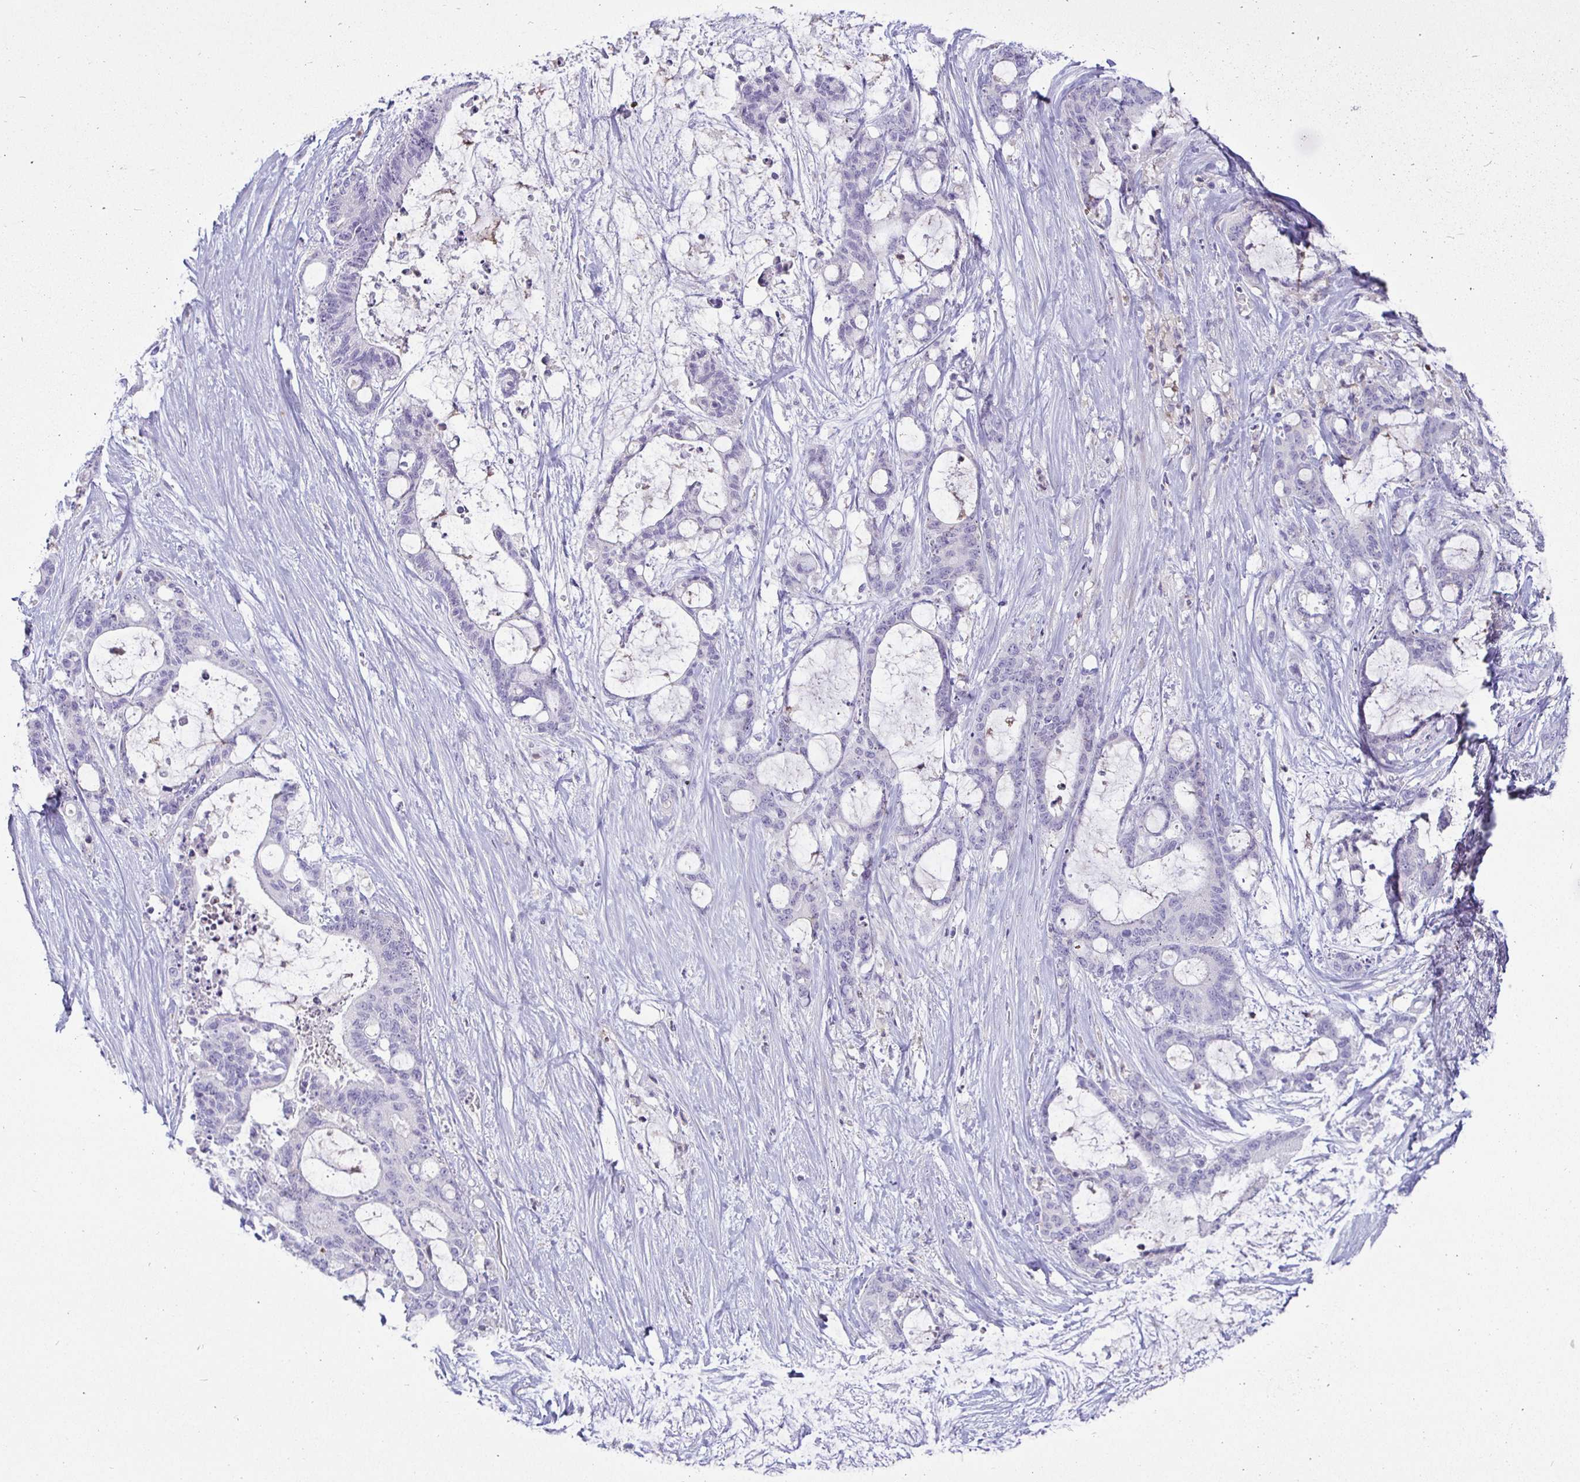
{"staining": {"intensity": "negative", "quantity": "none", "location": "none"}, "tissue": "liver cancer", "cell_type": "Tumor cells", "image_type": "cancer", "snomed": [{"axis": "morphology", "description": "Normal tissue, NOS"}, {"axis": "morphology", "description": "Cholangiocarcinoma"}, {"axis": "topography", "description": "Liver"}, {"axis": "topography", "description": "Peripheral nerve tissue"}], "caption": "Immunohistochemistry (IHC) of cholangiocarcinoma (liver) reveals no positivity in tumor cells.", "gene": "SIRPA", "patient": {"sex": "female", "age": 73}}